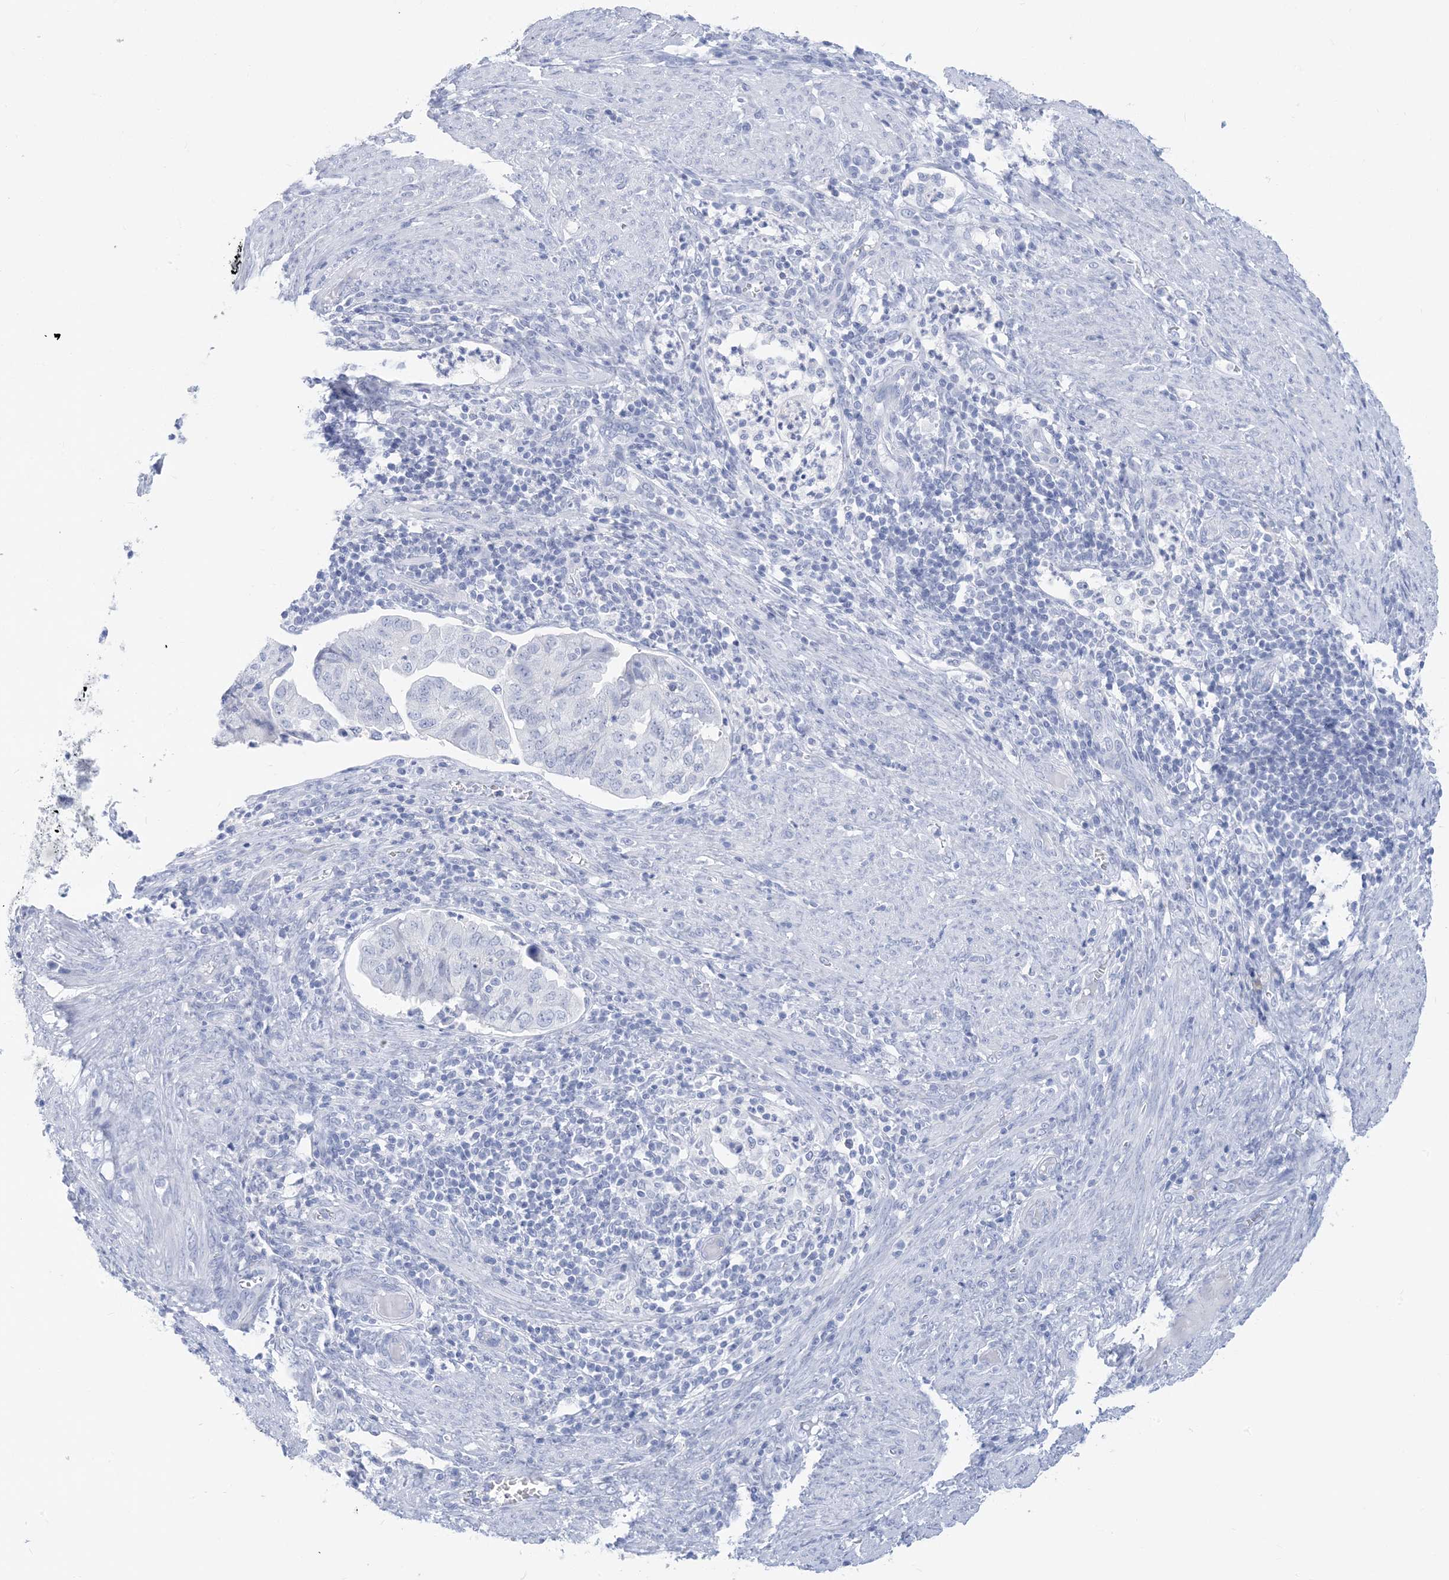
{"staining": {"intensity": "negative", "quantity": "none", "location": "none"}, "tissue": "endometrial cancer", "cell_type": "Tumor cells", "image_type": "cancer", "snomed": [{"axis": "morphology", "description": "Adenocarcinoma, NOS"}, {"axis": "topography", "description": "Endometrium"}], "caption": "DAB immunohistochemical staining of human endometrial cancer demonstrates no significant positivity in tumor cells.", "gene": "SH3YL1", "patient": {"sex": "female", "age": 51}}